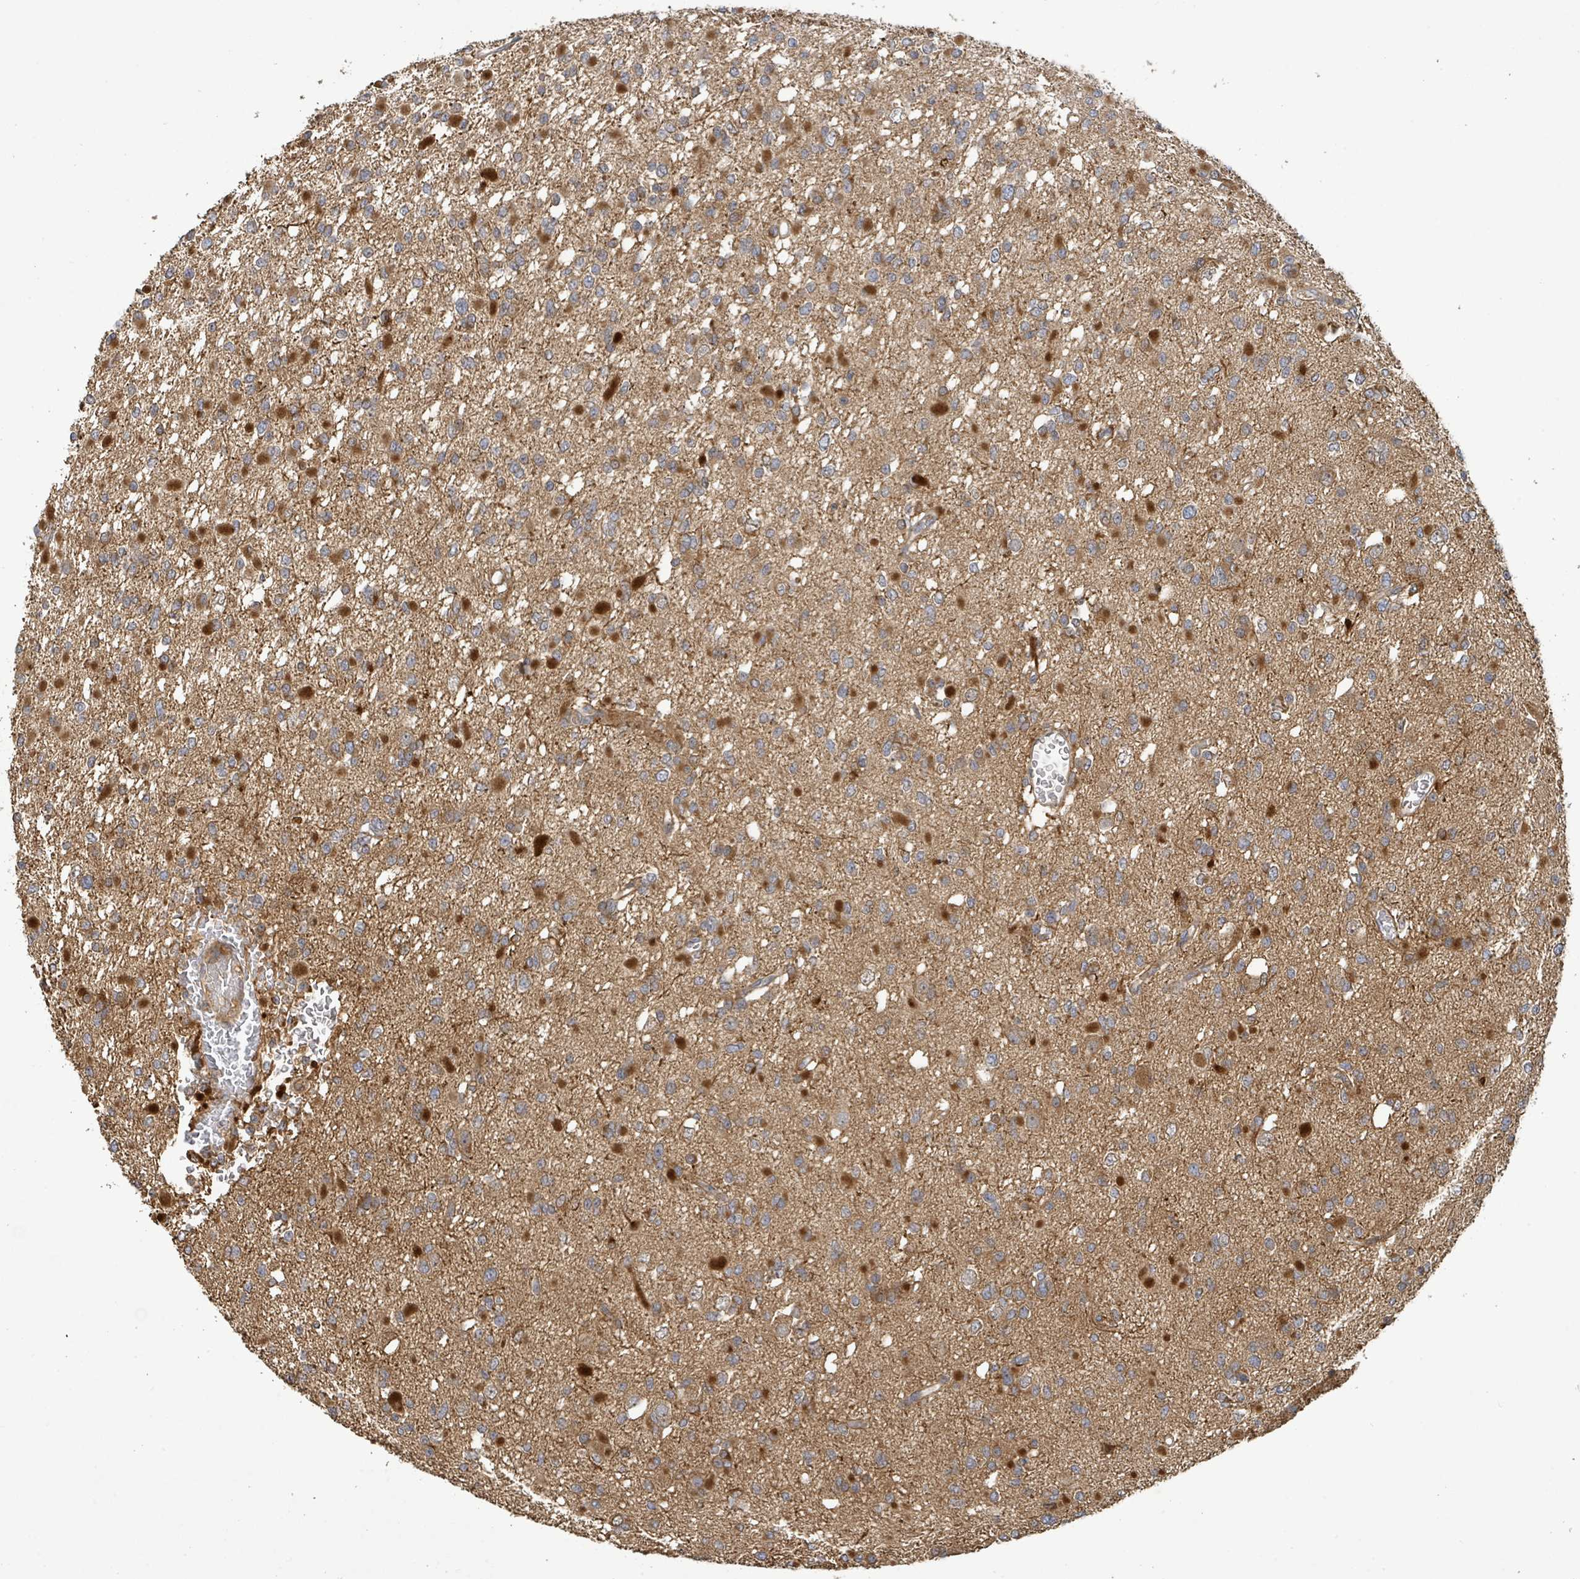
{"staining": {"intensity": "moderate", "quantity": ">75%", "location": "cytoplasmic/membranous"}, "tissue": "glioma", "cell_type": "Tumor cells", "image_type": "cancer", "snomed": [{"axis": "morphology", "description": "Glioma, malignant, Low grade"}, {"axis": "topography", "description": "Brain"}], "caption": "Protein expression analysis of malignant glioma (low-grade) displays moderate cytoplasmic/membranous staining in about >75% of tumor cells.", "gene": "STARD4", "patient": {"sex": "female", "age": 22}}